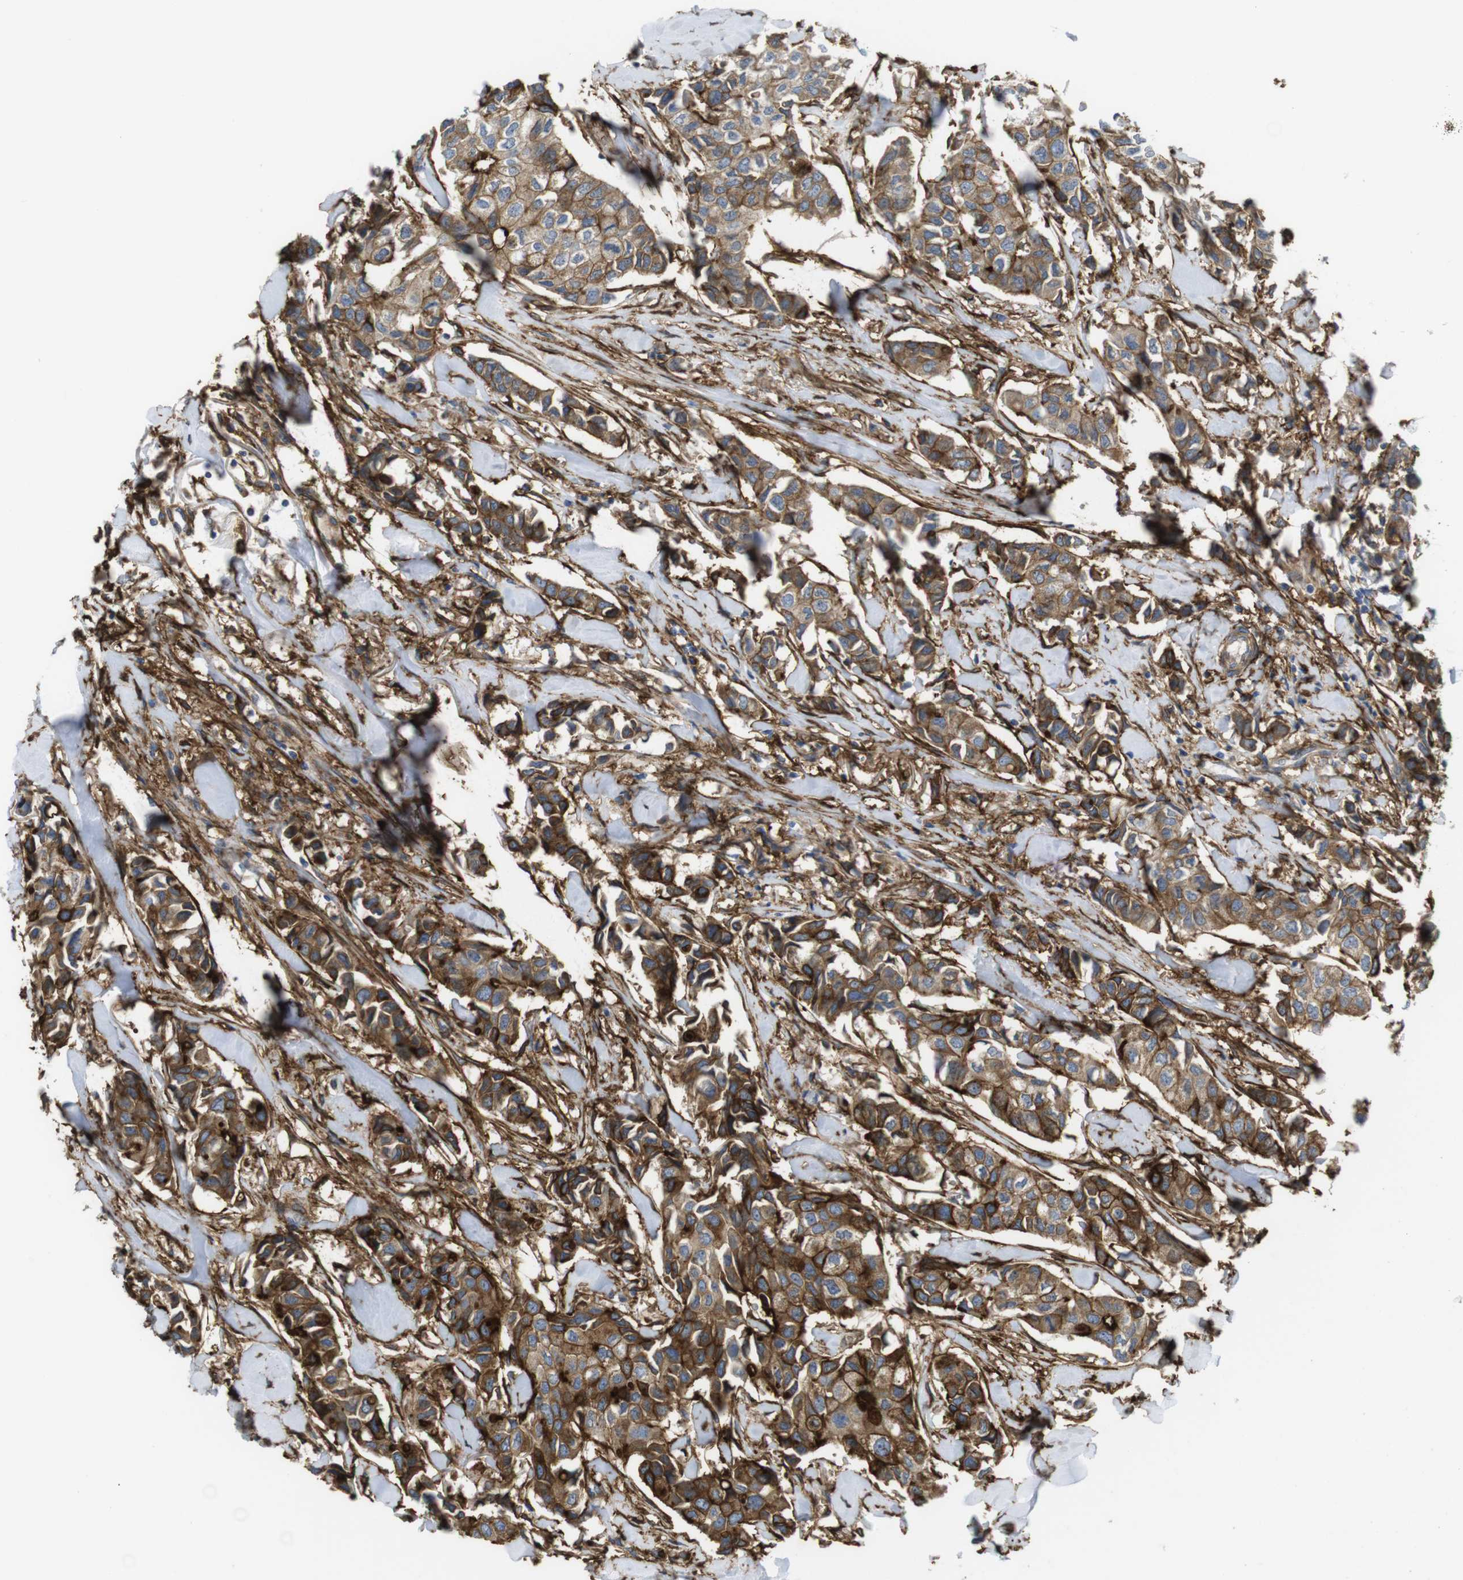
{"staining": {"intensity": "moderate", "quantity": ">75%", "location": "cytoplasmic/membranous"}, "tissue": "breast cancer", "cell_type": "Tumor cells", "image_type": "cancer", "snomed": [{"axis": "morphology", "description": "Duct carcinoma"}, {"axis": "topography", "description": "Breast"}], "caption": "Immunohistochemistry (IHC) staining of invasive ductal carcinoma (breast), which exhibits medium levels of moderate cytoplasmic/membranous expression in approximately >75% of tumor cells indicating moderate cytoplasmic/membranous protein expression. The staining was performed using DAB (3,3'-diaminobenzidine) (brown) for protein detection and nuclei were counterstained in hematoxylin (blue).", "gene": "CYBRD1", "patient": {"sex": "female", "age": 80}}